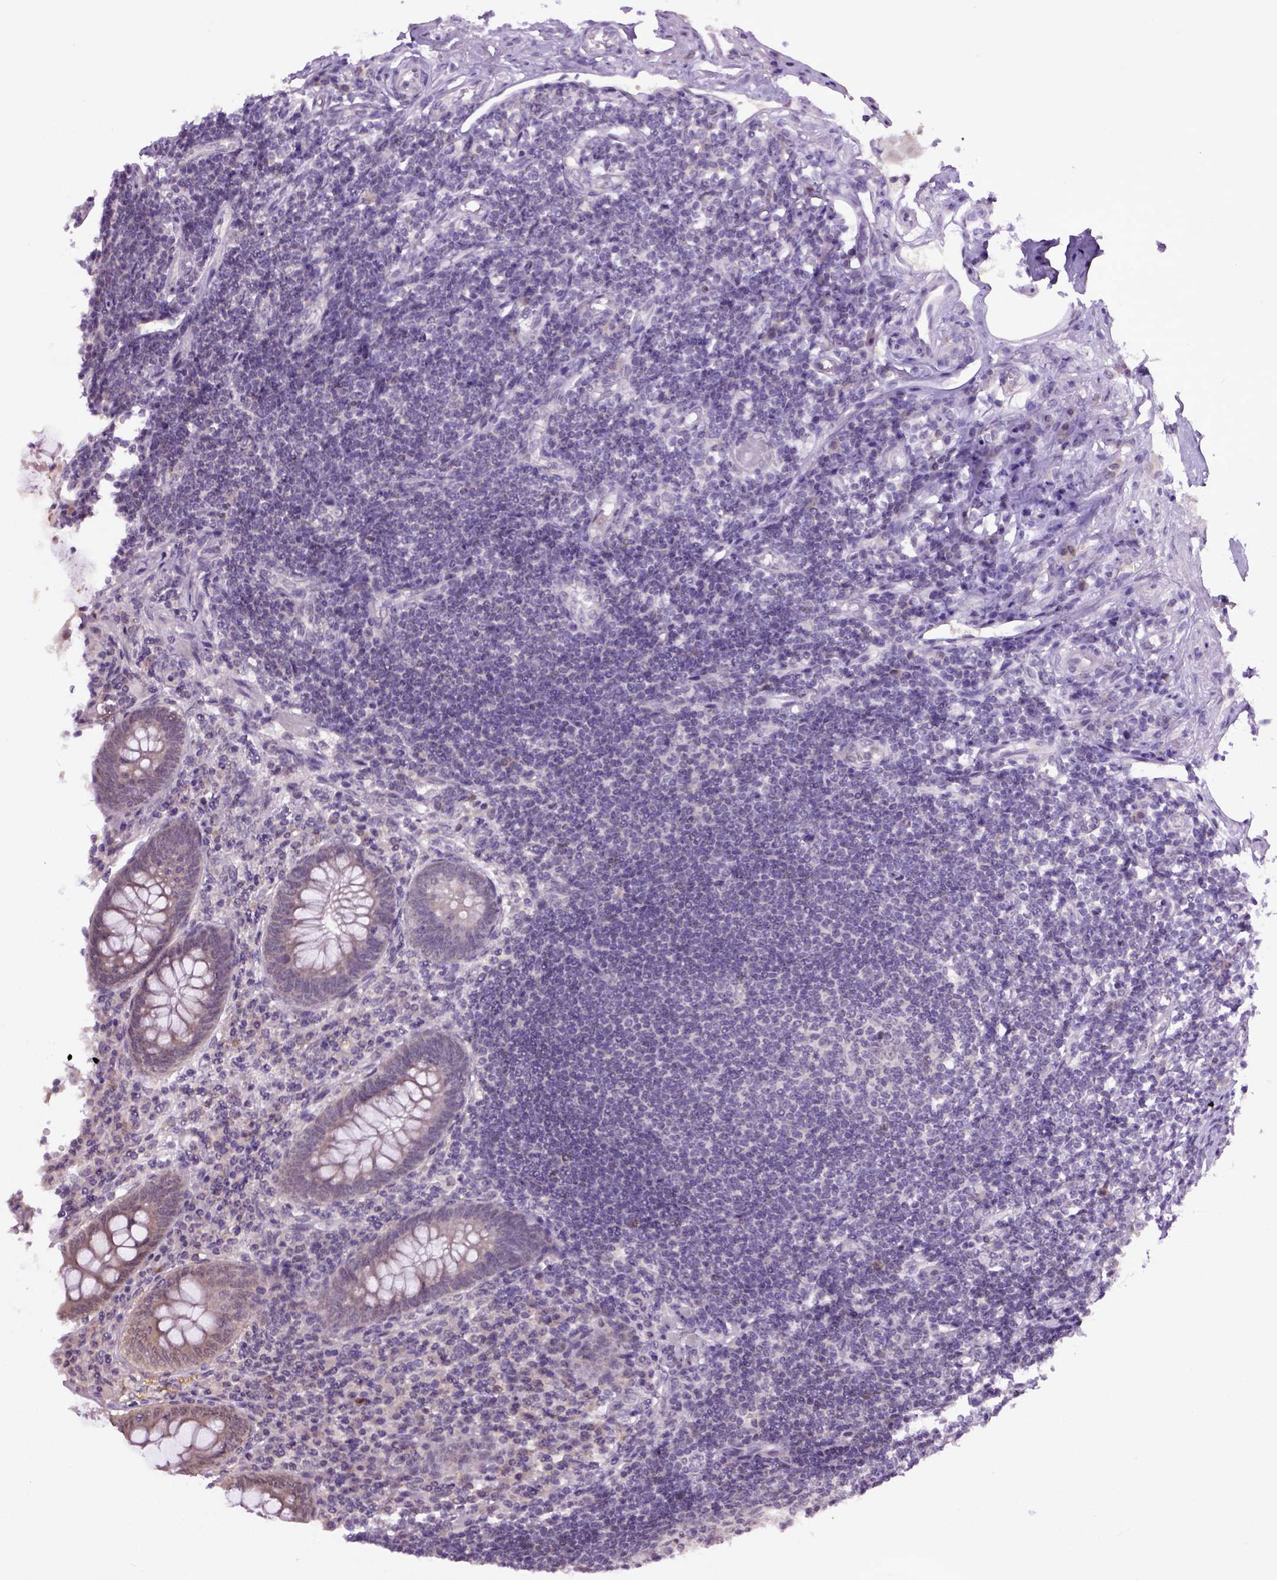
{"staining": {"intensity": "weak", "quantity": "25%-75%", "location": "cytoplasmic/membranous"}, "tissue": "appendix", "cell_type": "Glandular cells", "image_type": "normal", "snomed": [{"axis": "morphology", "description": "Normal tissue, NOS"}, {"axis": "topography", "description": "Appendix"}], "caption": "Appendix stained for a protein (brown) reveals weak cytoplasmic/membranous positive staining in approximately 25%-75% of glandular cells.", "gene": "RAB43", "patient": {"sex": "female", "age": 57}}